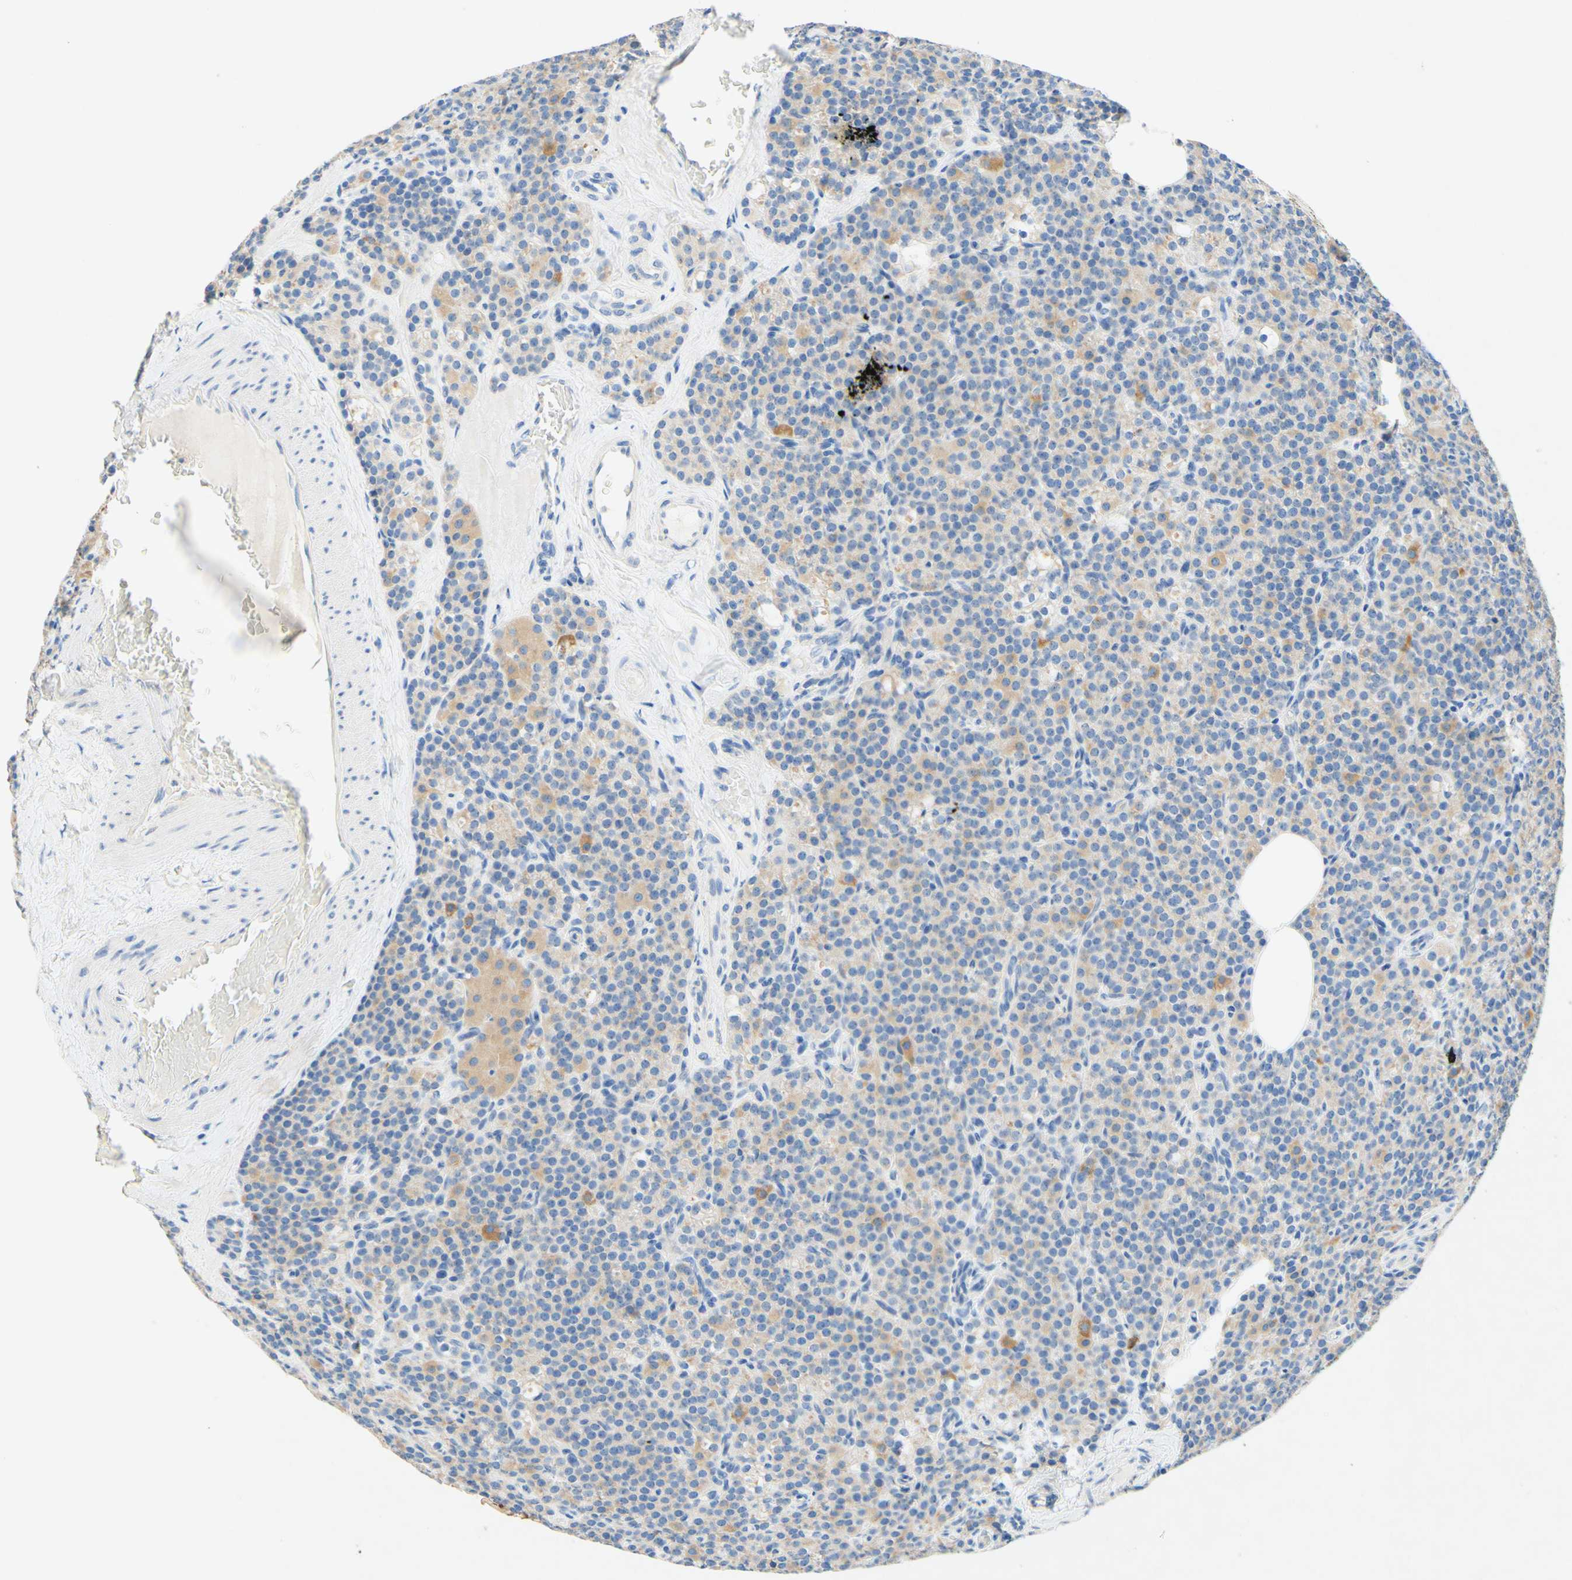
{"staining": {"intensity": "weak", "quantity": ">75%", "location": "cytoplasmic/membranous"}, "tissue": "parathyroid gland", "cell_type": "Glandular cells", "image_type": "normal", "snomed": [{"axis": "morphology", "description": "Normal tissue, NOS"}, {"axis": "topography", "description": "Parathyroid gland"}], "caption": "About >75% of glandular cells in unremarkable human parathyroid gland exhibit weak cytoplasmic/membranous protein positivity as visualized by brown immunohistochemical staining.", "gene": "SLC46A1", "patient": {"sex": "male", "age": 25}}